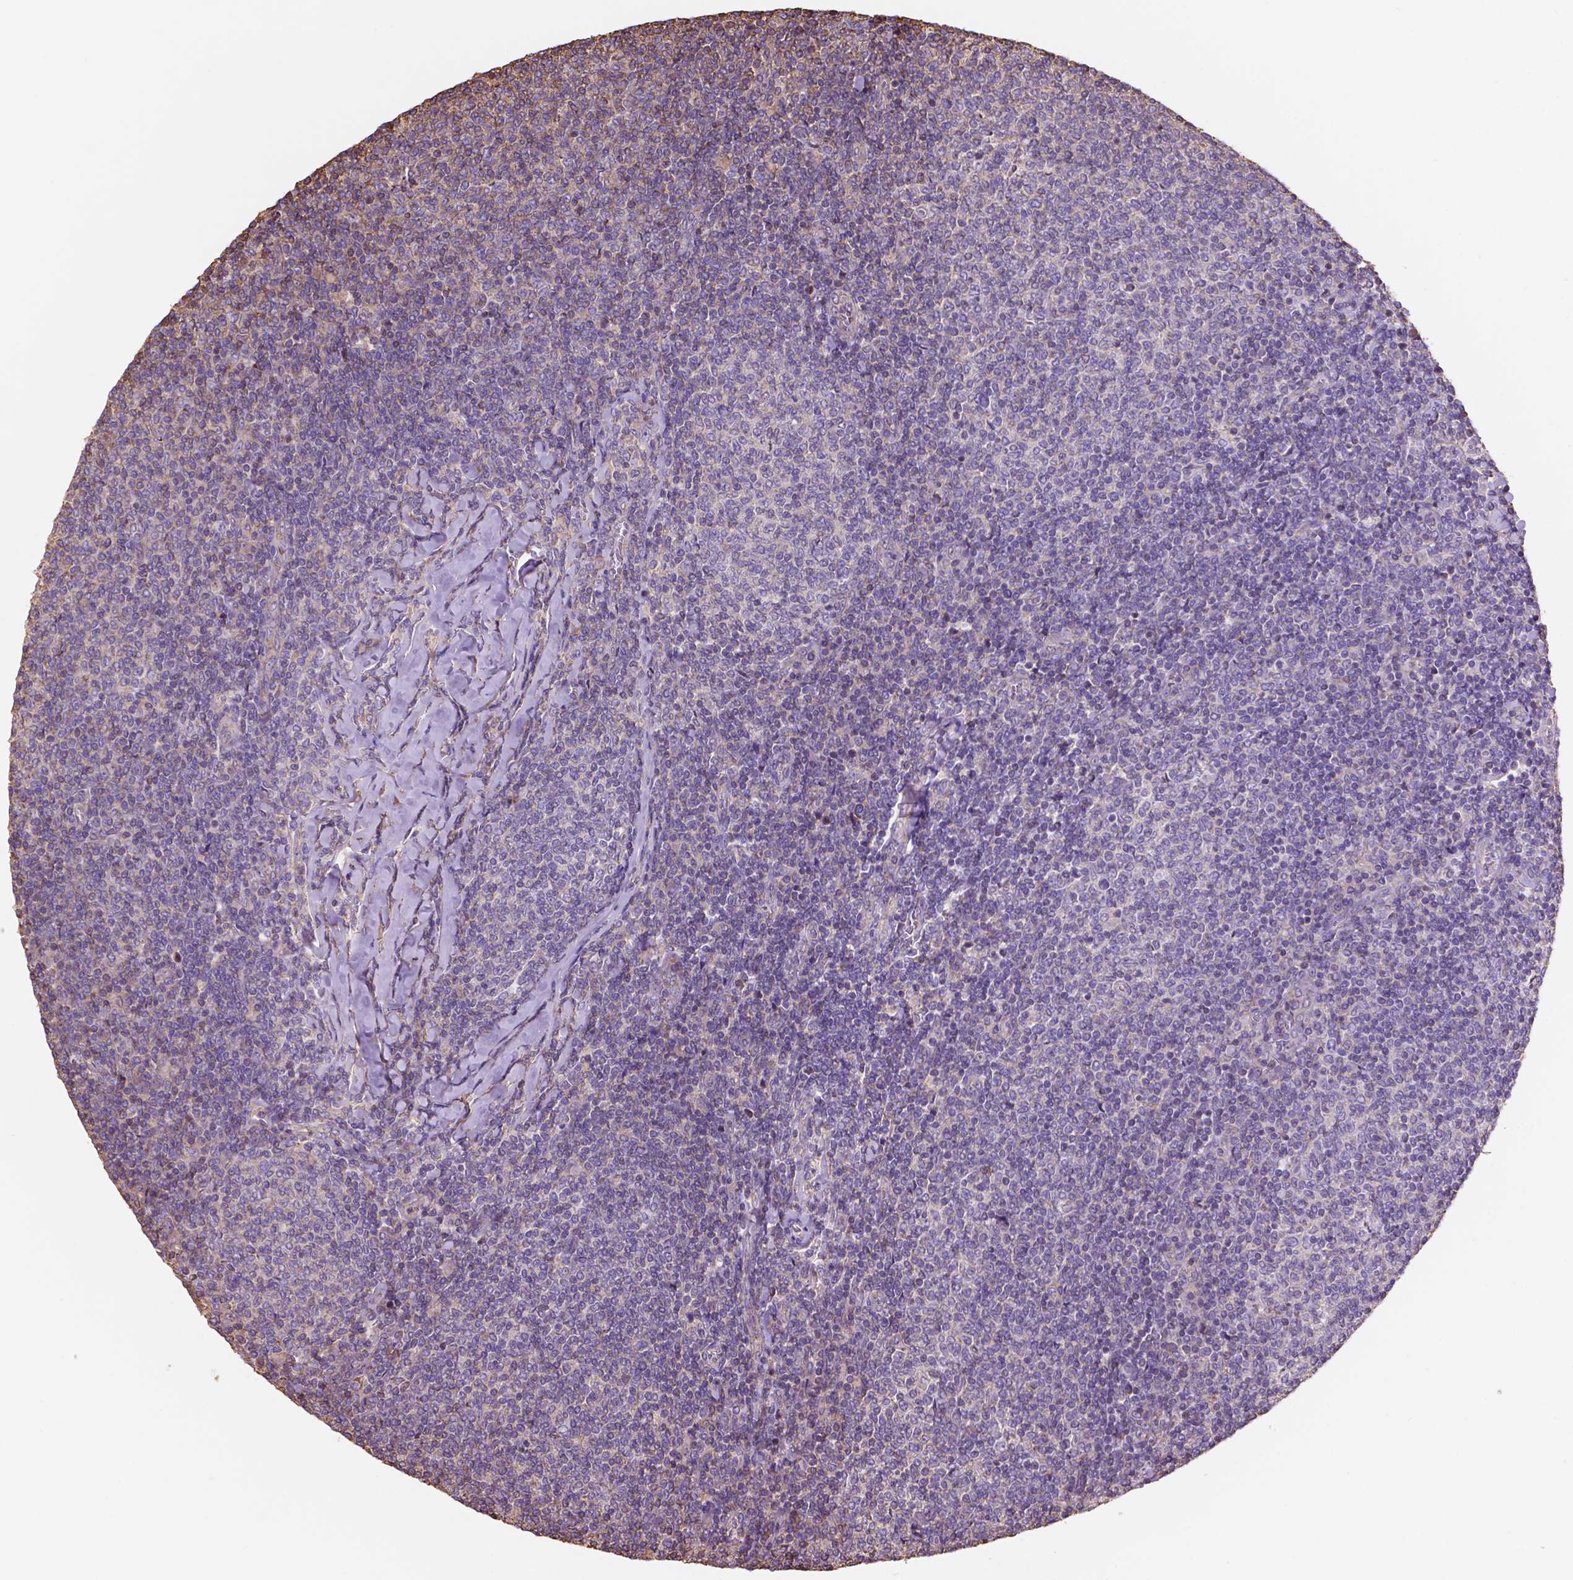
{"staining": {"intensity": "negative", "quantity": "none", "location": "none"}, "tissue": "lymphoma", "cell_type": "Tumor cells", "image_type": "cancer", "snomed": [{"axis": "morphology", "description": "Malignant lymphoma, non-Hodgkin's type, Low grade"}, {"axis": "topography", "description": "Lymph node"}], "caption": "Immunohistochemistry (IHC) micrograph of lymphoma stained for a protein (brown), which shows no positivity in tumor cells. (Immunohistochemistry, brightfield microscopy, high magnification).", "gene": "NIPA2", "patient": {"sex": "male", "age": 52}}